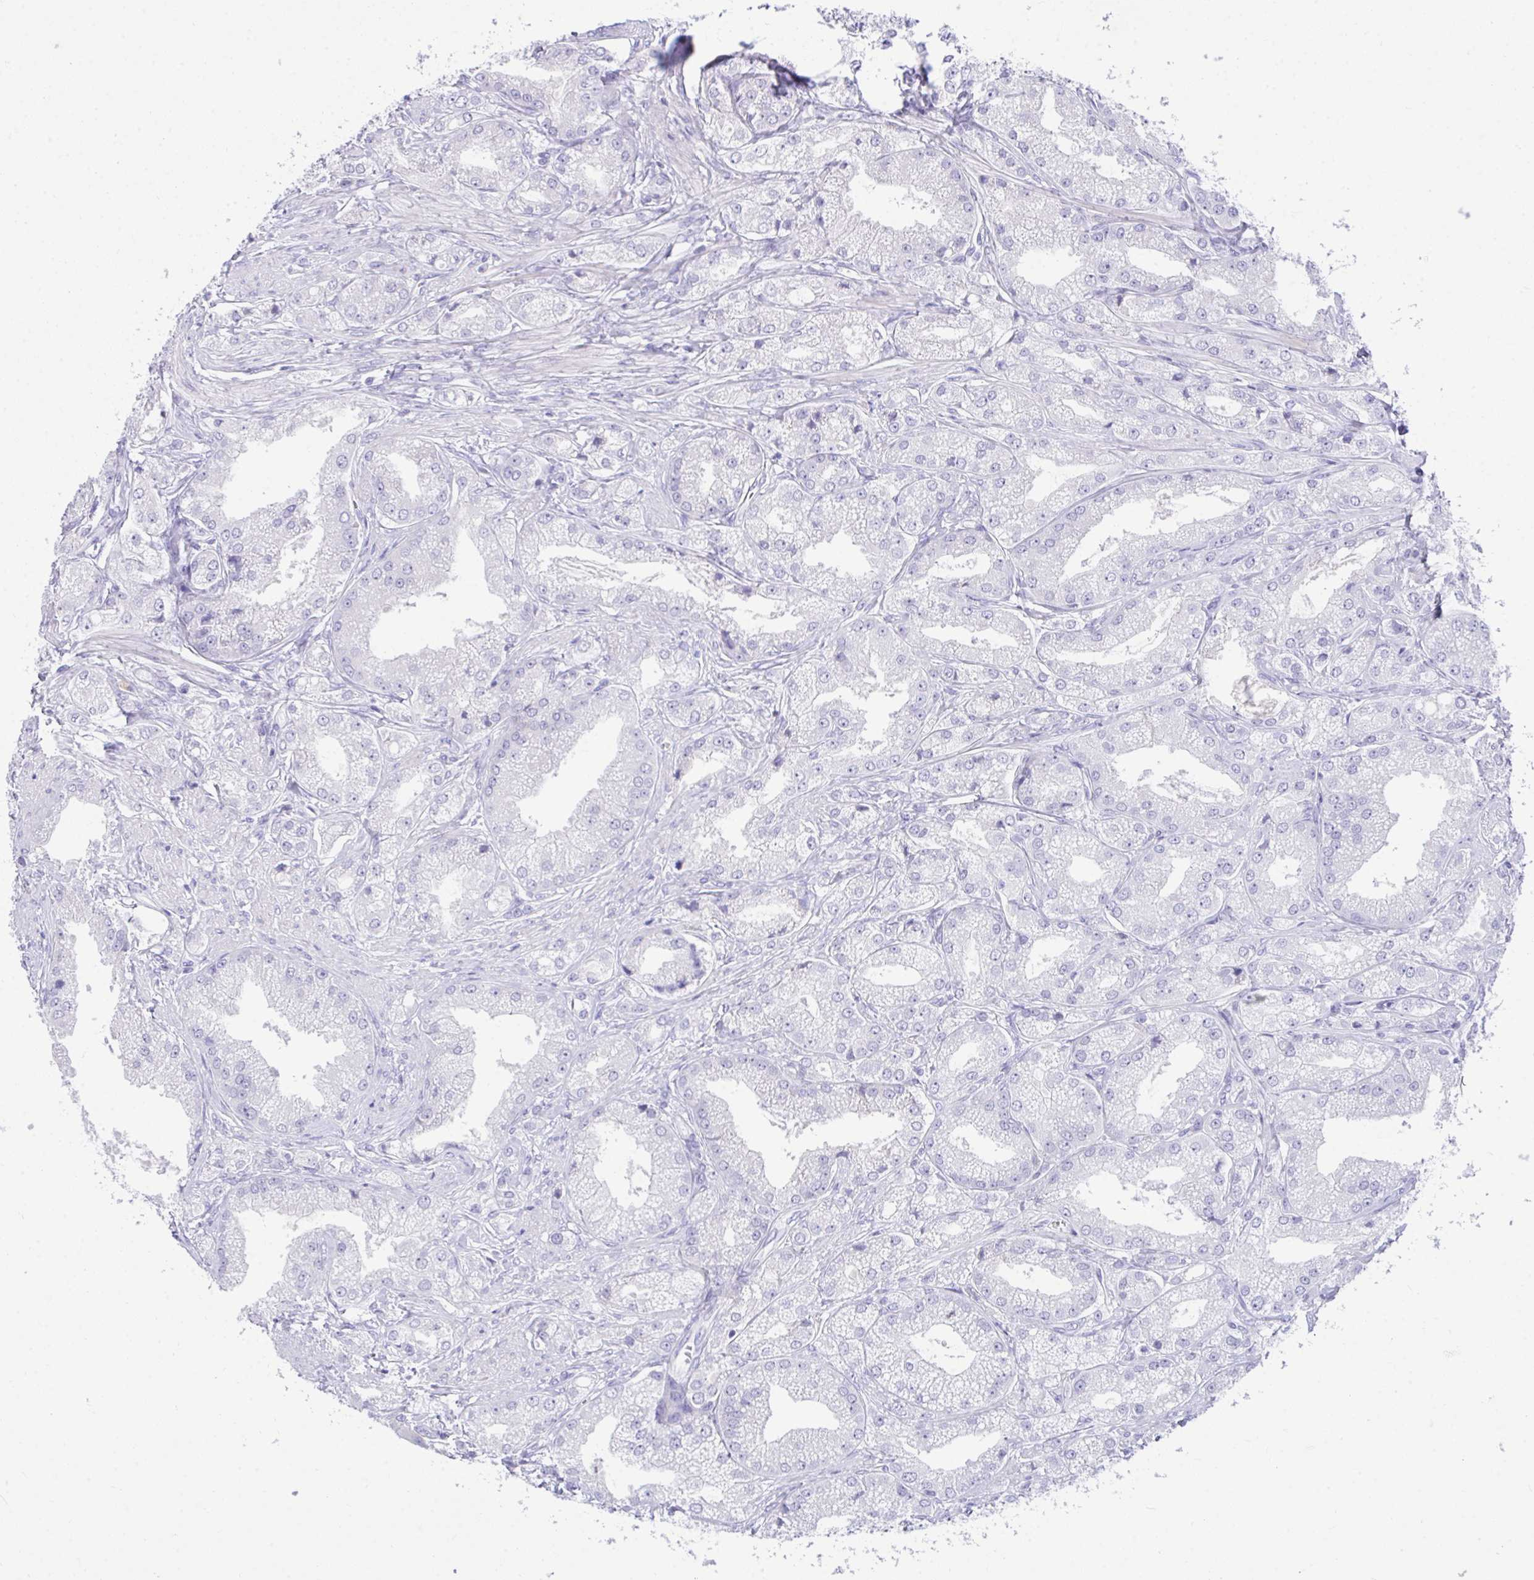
{"staining": {"intensity": "negative", "quantity": "none", "location": "none"}, "tissue": "prostate cancer", "cell_type": "Tumor cells", "image_type": "cancer", "snomed": [{"axis": "morphology", "description": "Adenocarcinoma, High grade"}, {"axis": "topography", "description": "Prostate"}], "caption": "There is no significant expression in tumor cells of prostate high-grade adenocarcinoma.", "gene": "PLEKHH1", "patient": {"sex": "male", "age": 61}}